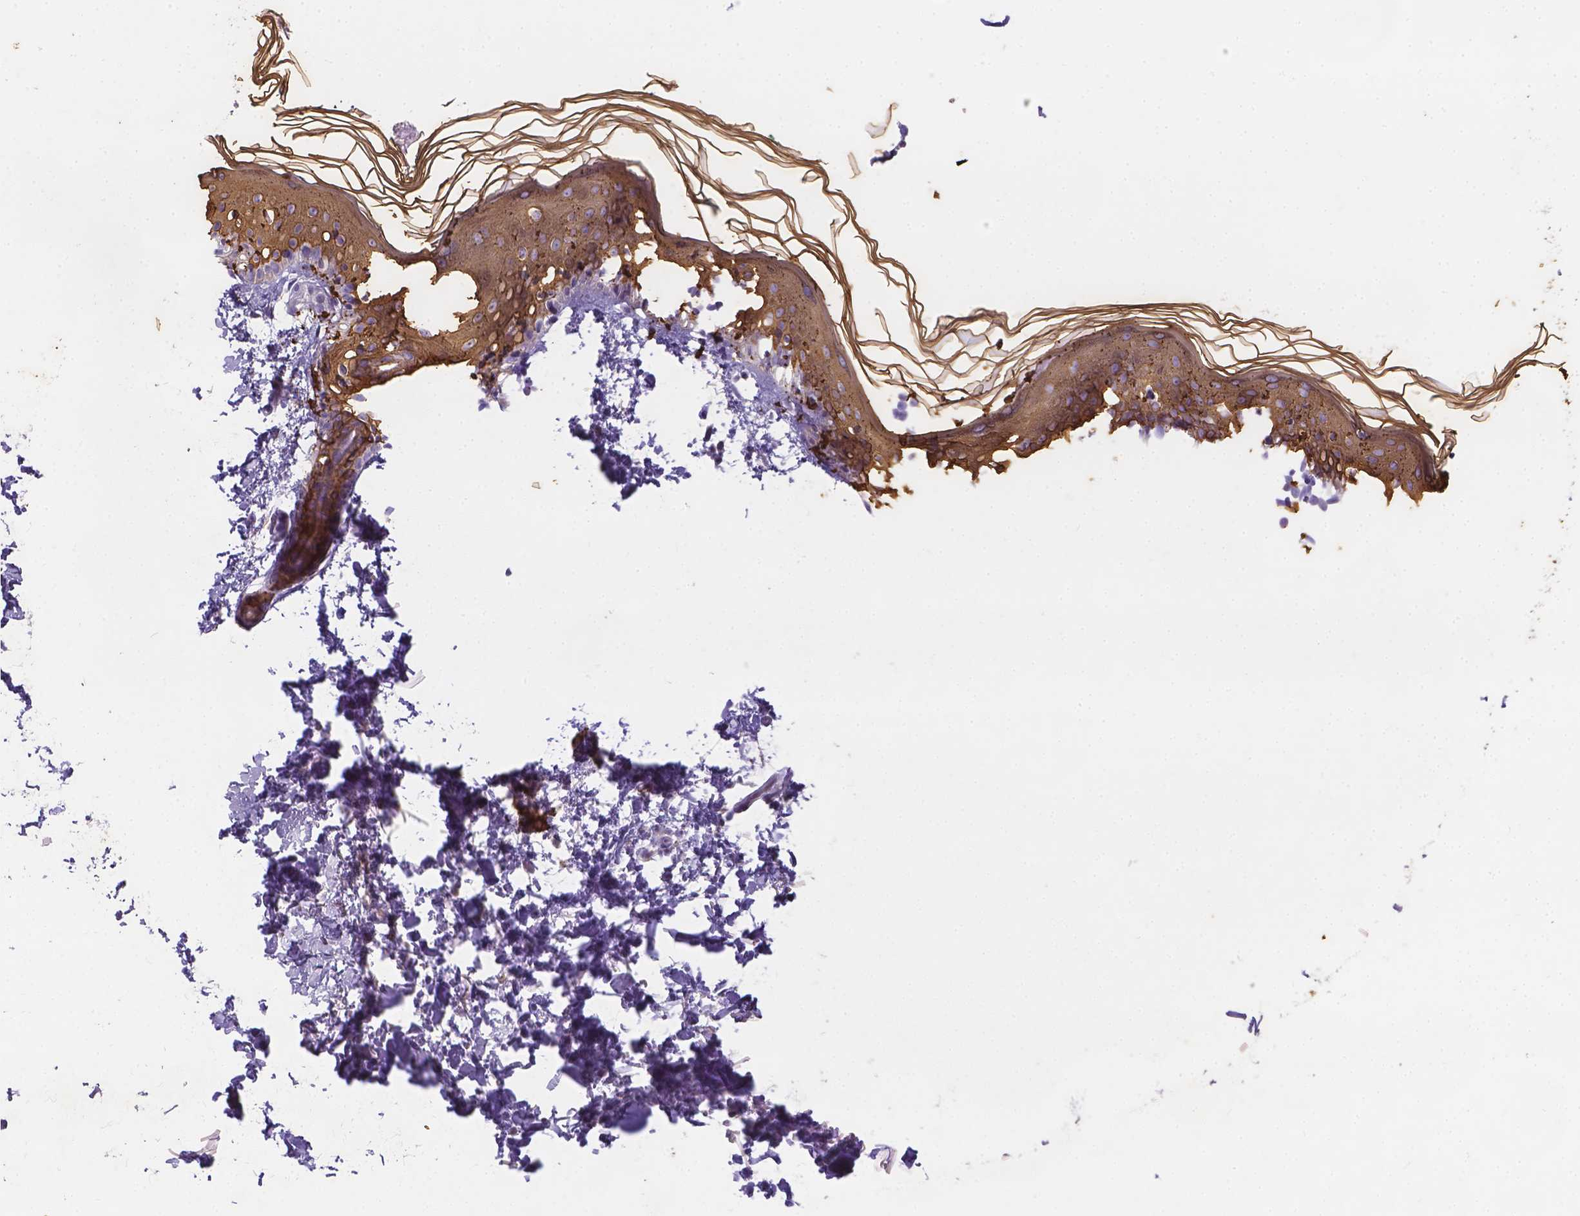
{"staining": {"intensity": "negative", "quantity": "none", "location": "none"}, "tissue": "skin", "cell_type": "Fibroblasts", "image_type": "normal", "snomed": [{"axis": "morphology", "description": "Normal tissue, NOS"}, {"axis": "topography", "description": "Skin"}], "caption": "Micrograph shows no significant protein expression in fibroblasts of normal skin.", "gene": "DMWD", "patient": {"sex": "female", "age": 62}}